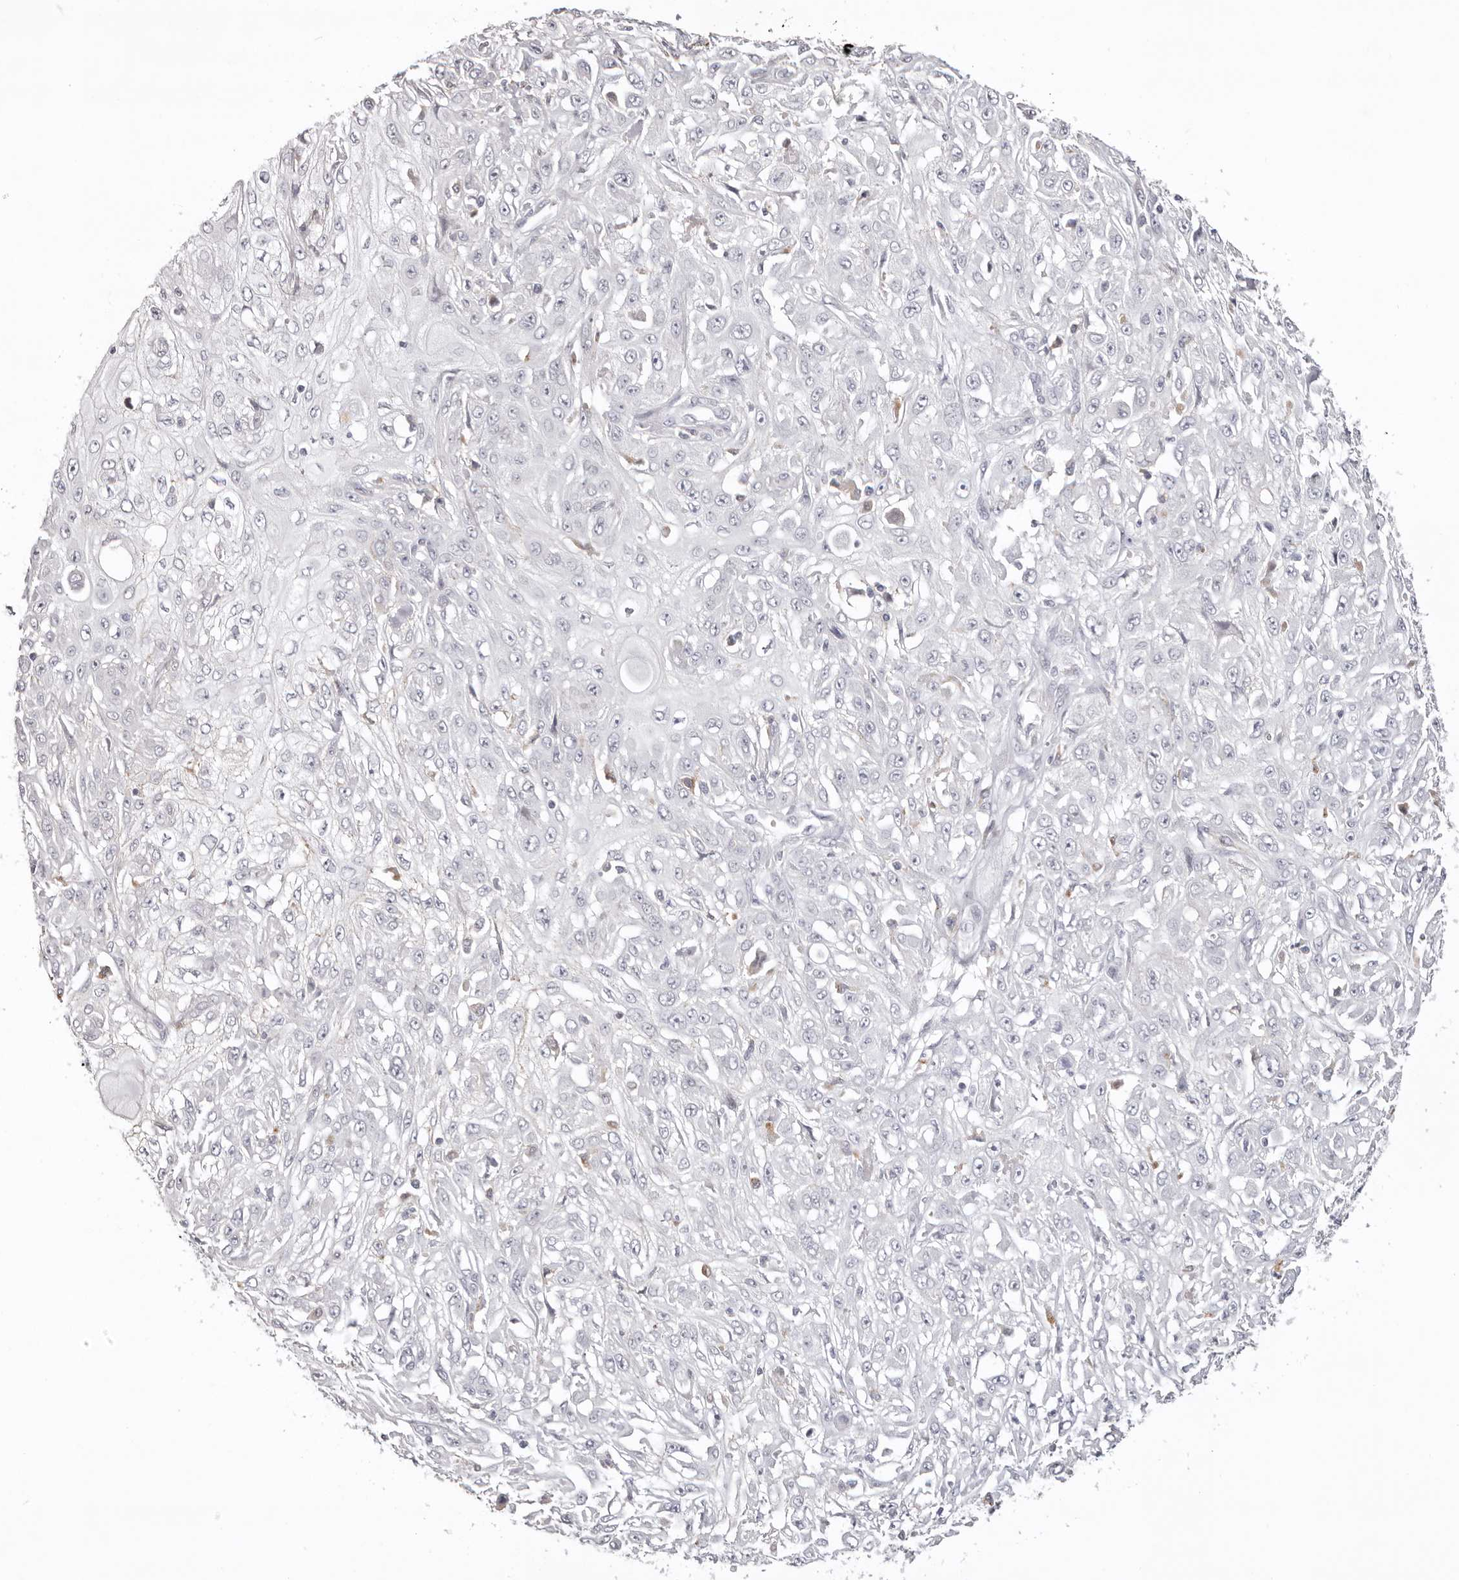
{"staining": {"intensity": "negative", "quantity": "none", "location": "none"}, "tissue": "skin cancer", "cell_type": "Tumor cells", "image_type": "cancer", "snomed": [{"axis": "morphology", "description": "Squamous cell carcinoma, NOS"}, {"axis": "morphology", "description": "Squamous cell carcinoma, metastatic, NOS"}, {"axis": "topography", "description": "Skin"}, {"axis": "topography", "description": "Lymph node"}], "caption": "Immunohistochemistry micrograph of human skin cancer (squamous cell carcinoma) stained for a protein (brown), which demonstrates no expression in tumor cells.", "gene": "PCDHB6", "patient": {"sex": "male", "age": 75}}